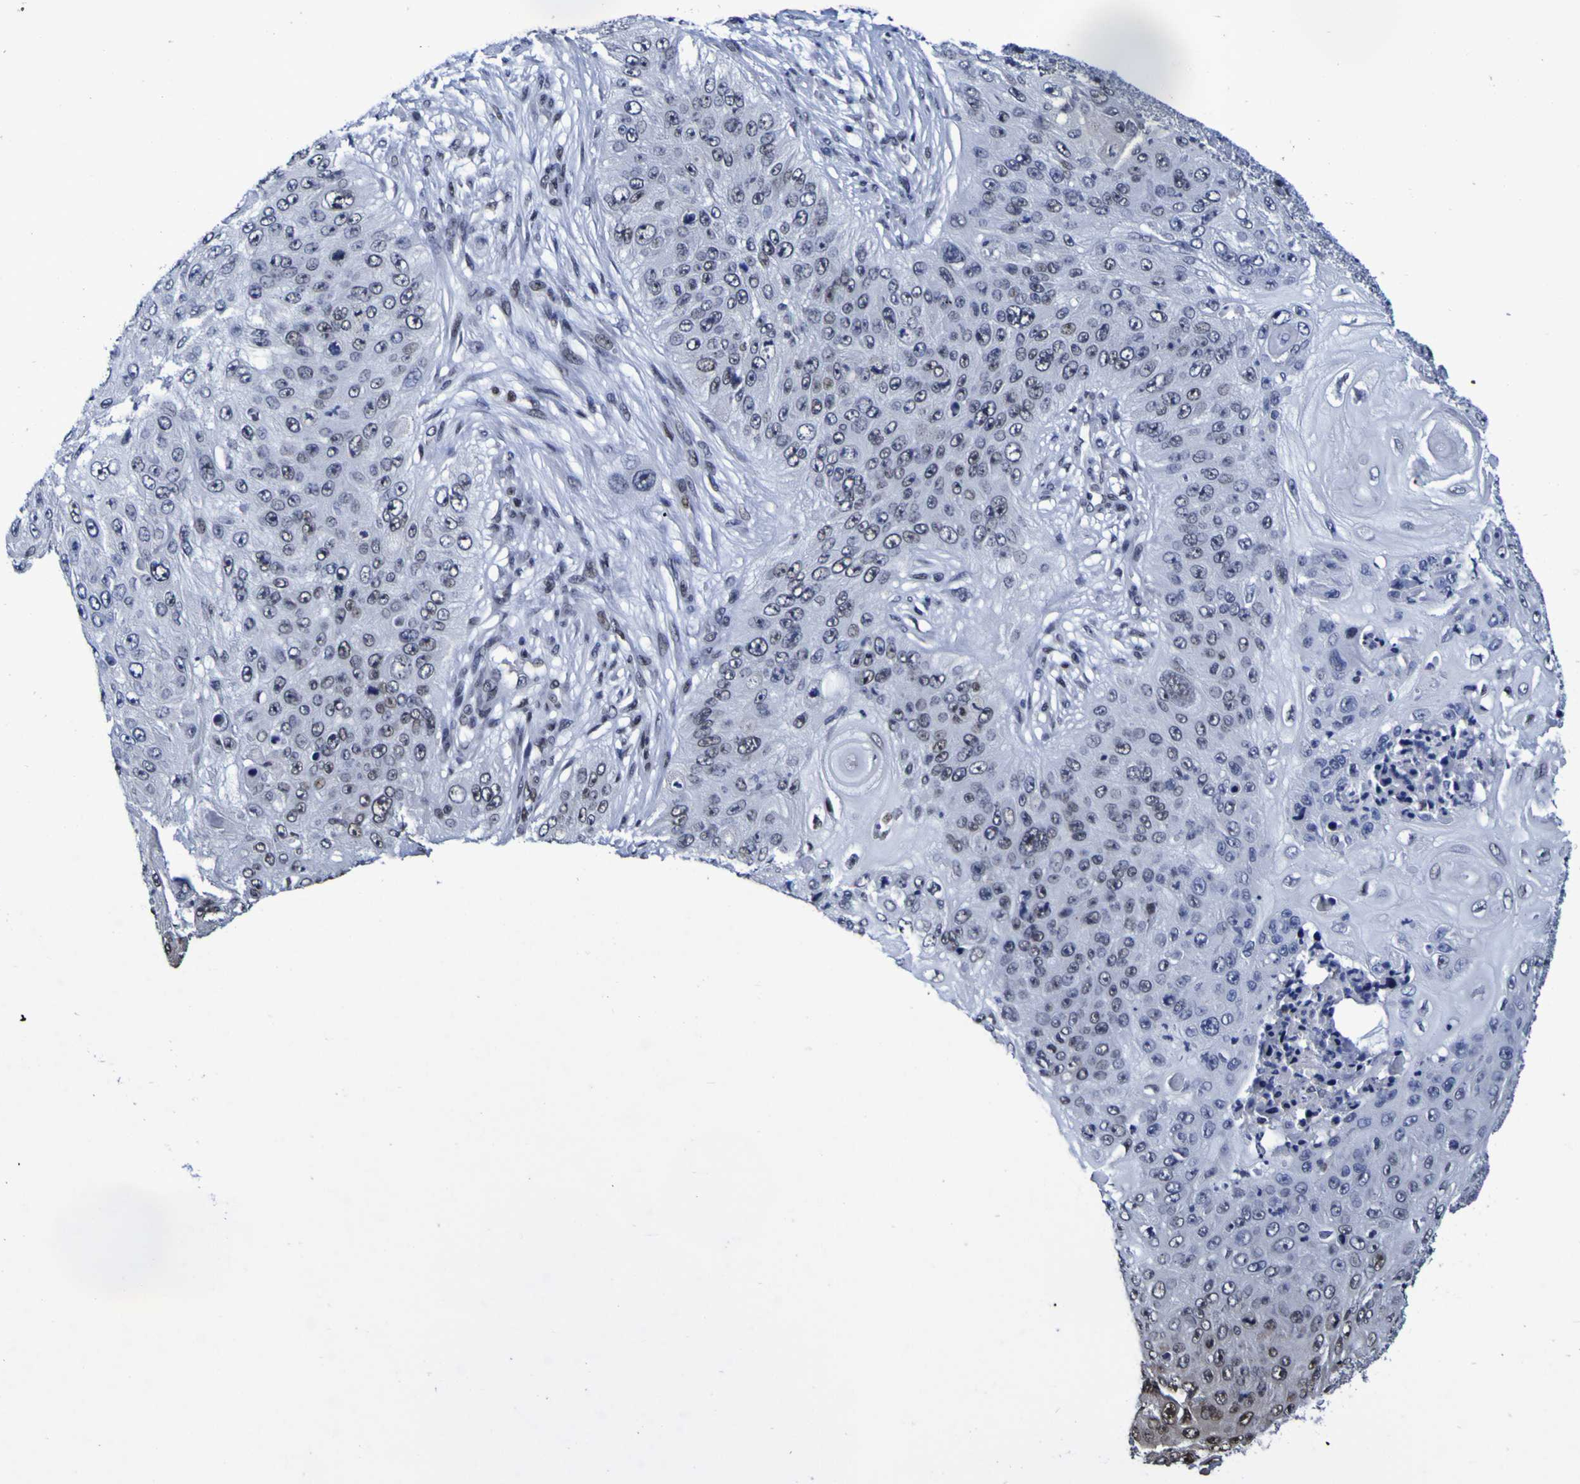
{"staining": {"intensity": "weak", "quantity": "<25%", "location": "nuclear"}, "tissue": "skin cancer", "cell_type": "Tumor cells", "image_type": "cancer", "snomed": [{"axis": "morphology", "description": "Squamous cell carcinoma, NOS"}, {"axis": "topography", "description": "Skin"}], "caption": "High magnification brightfield microscopy of skin squamous cell carcinoma stained with DAB (3,3'-diaminobenzidine) (brown) and counterstained with hematoxylin (blue): tumor cells show no significant staining.", "gene": "MBD3", "patient": {"sex": "female", "age": 80}}